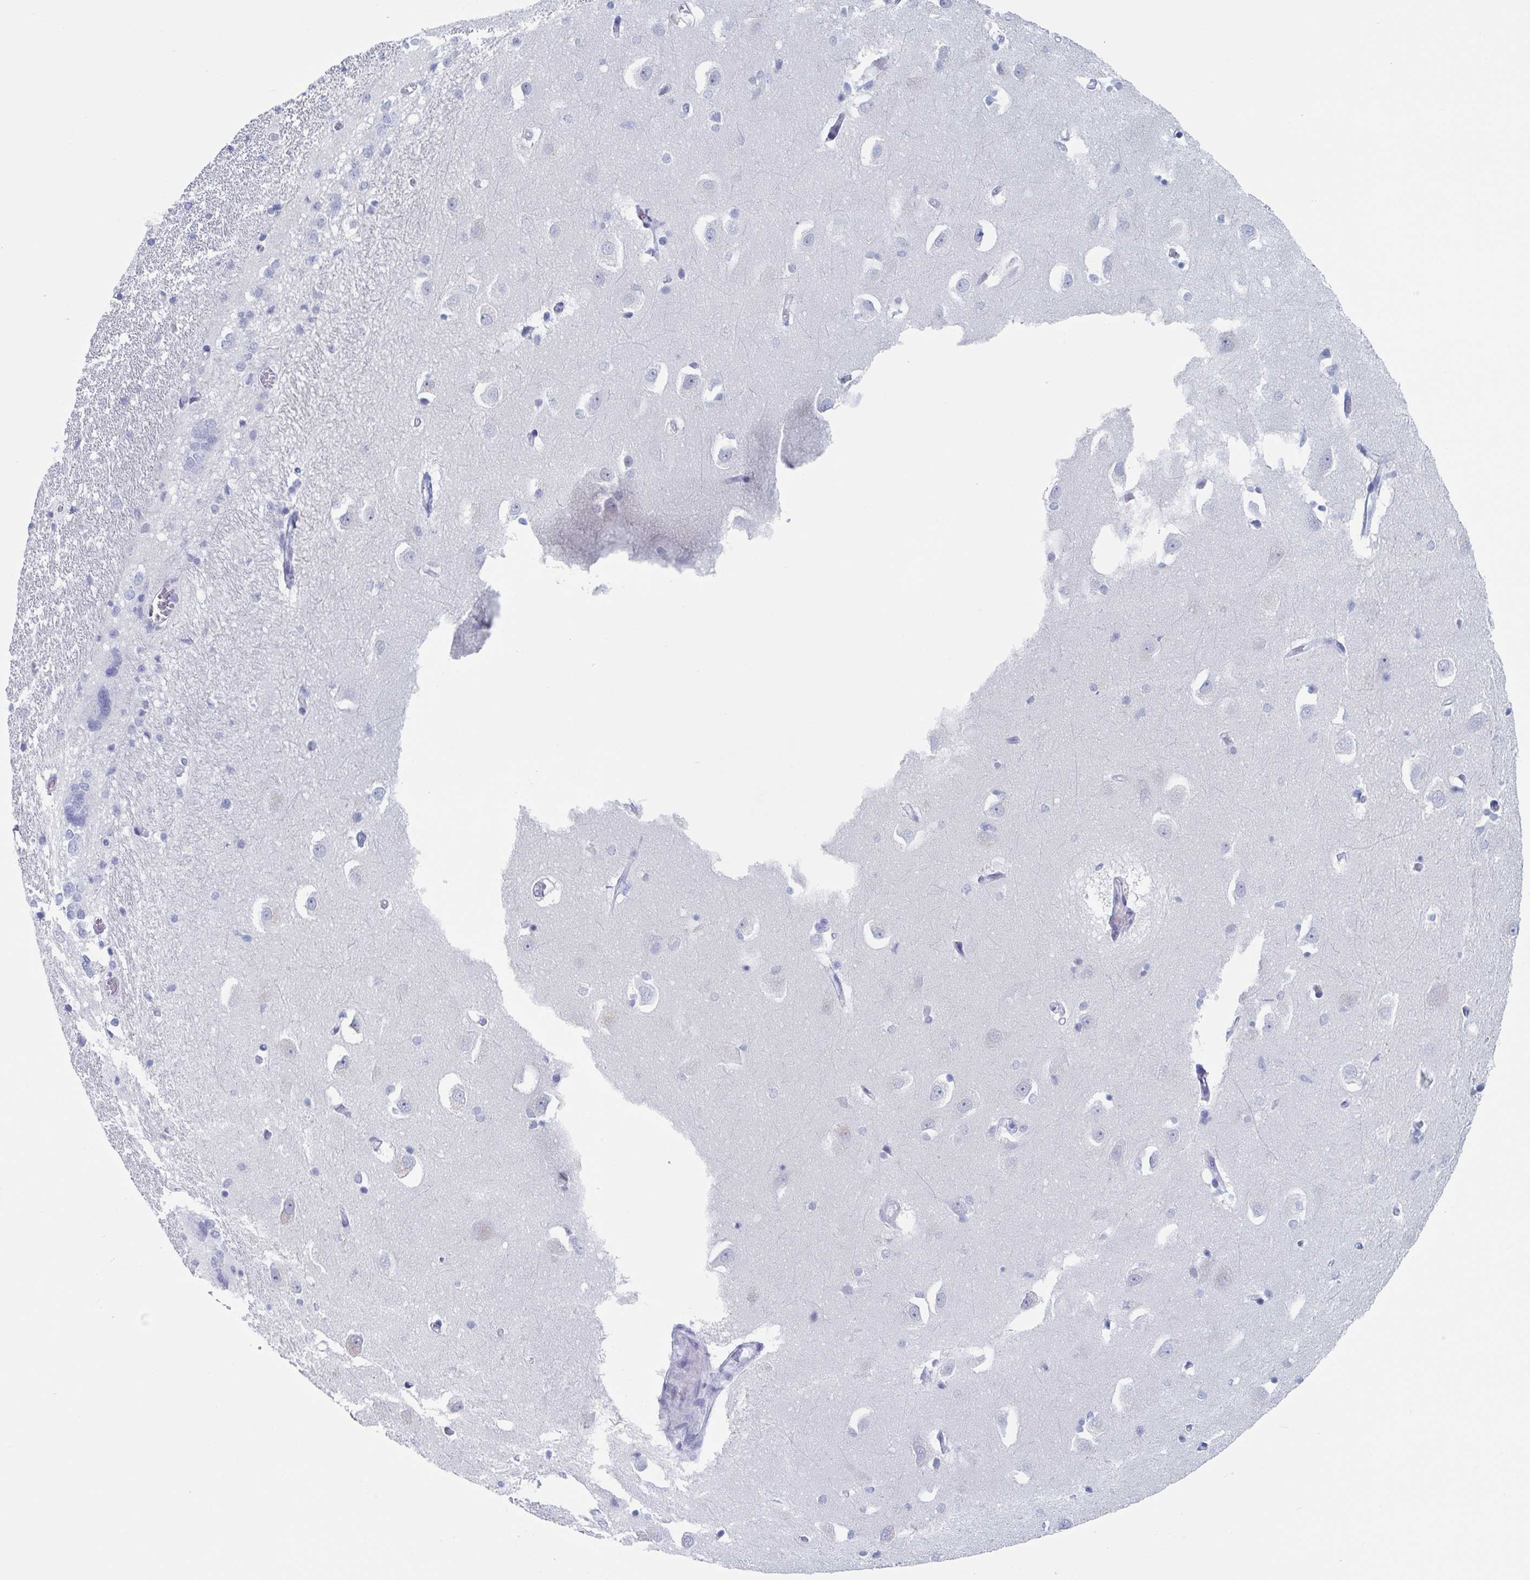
{"staining": {"intensity": "negative", "quantity": "none", "location": "none"}, "tissue": "caudate", "cell_type": "Glial cells", "image_type": "normal", "snomed": [{"axis": "morphology", "description": "Normal tissue, NOS"}, {"axis": "topography", "description": "Lateral ventricle wall"}, {"axis": "topography", "description": "Hippocampus"}], "caption": "Image shows no significant protein staining in glial cells of unremarkable caudate. (DAB (3,3'-diaminobenzidine) immunohistochemistry (IHC) visualized using brightfield microscopy, high magnification).", "gene": "NT5C3B", "patient": {"sex": "female", "age": 63}}